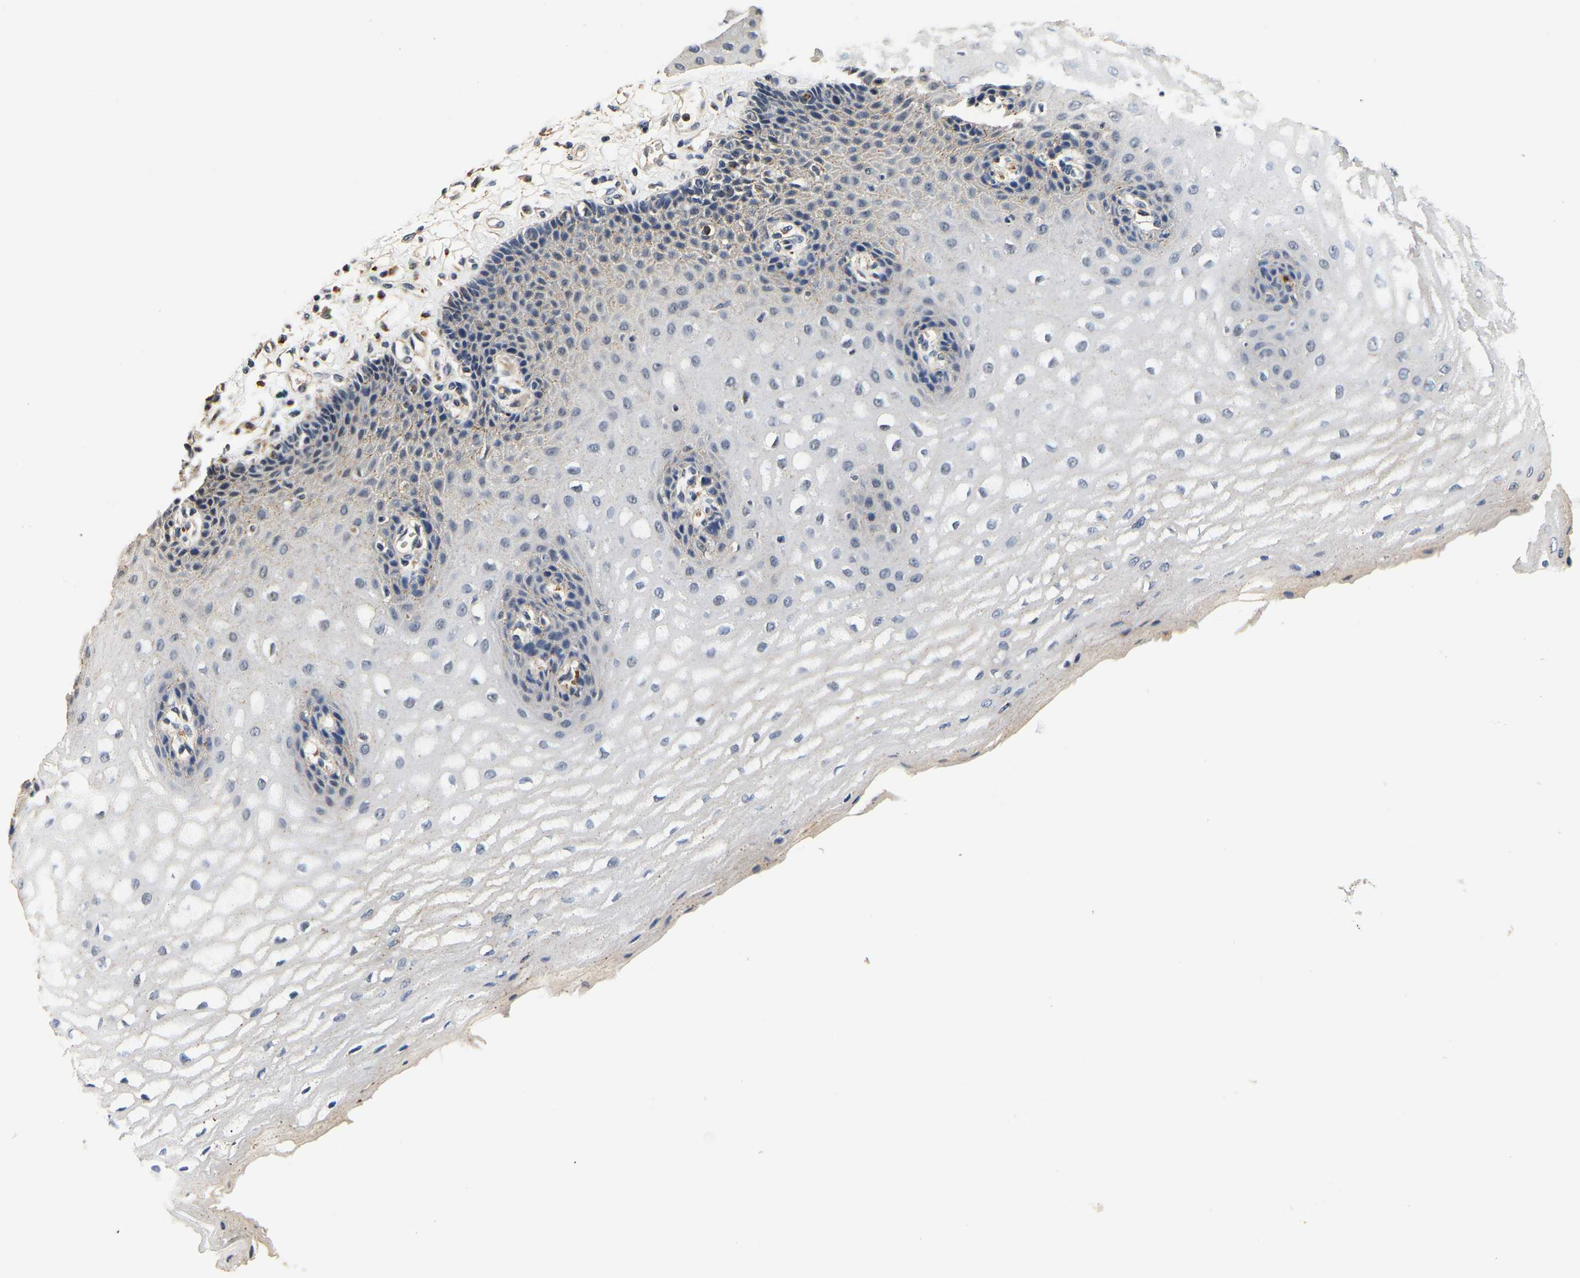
{"staining": {"intensity": "weak", "quantity": "<25%", "location": "cytoplasmic/membranous"}, "tissue": "esophagus", "cell_type": "Squamous epithelial cells", "image_type": "normal", "snomed": [{"axis": "morphology", "description": "Normal tissue, NOS"}, {"axis": "topography", "description": "Esophagus"}], "caption": "Squamous epithelial cells show no significant protein expression in benign esophagus.", "gene": "SMU1", "patient": {"sex": "male", "age": 54}}